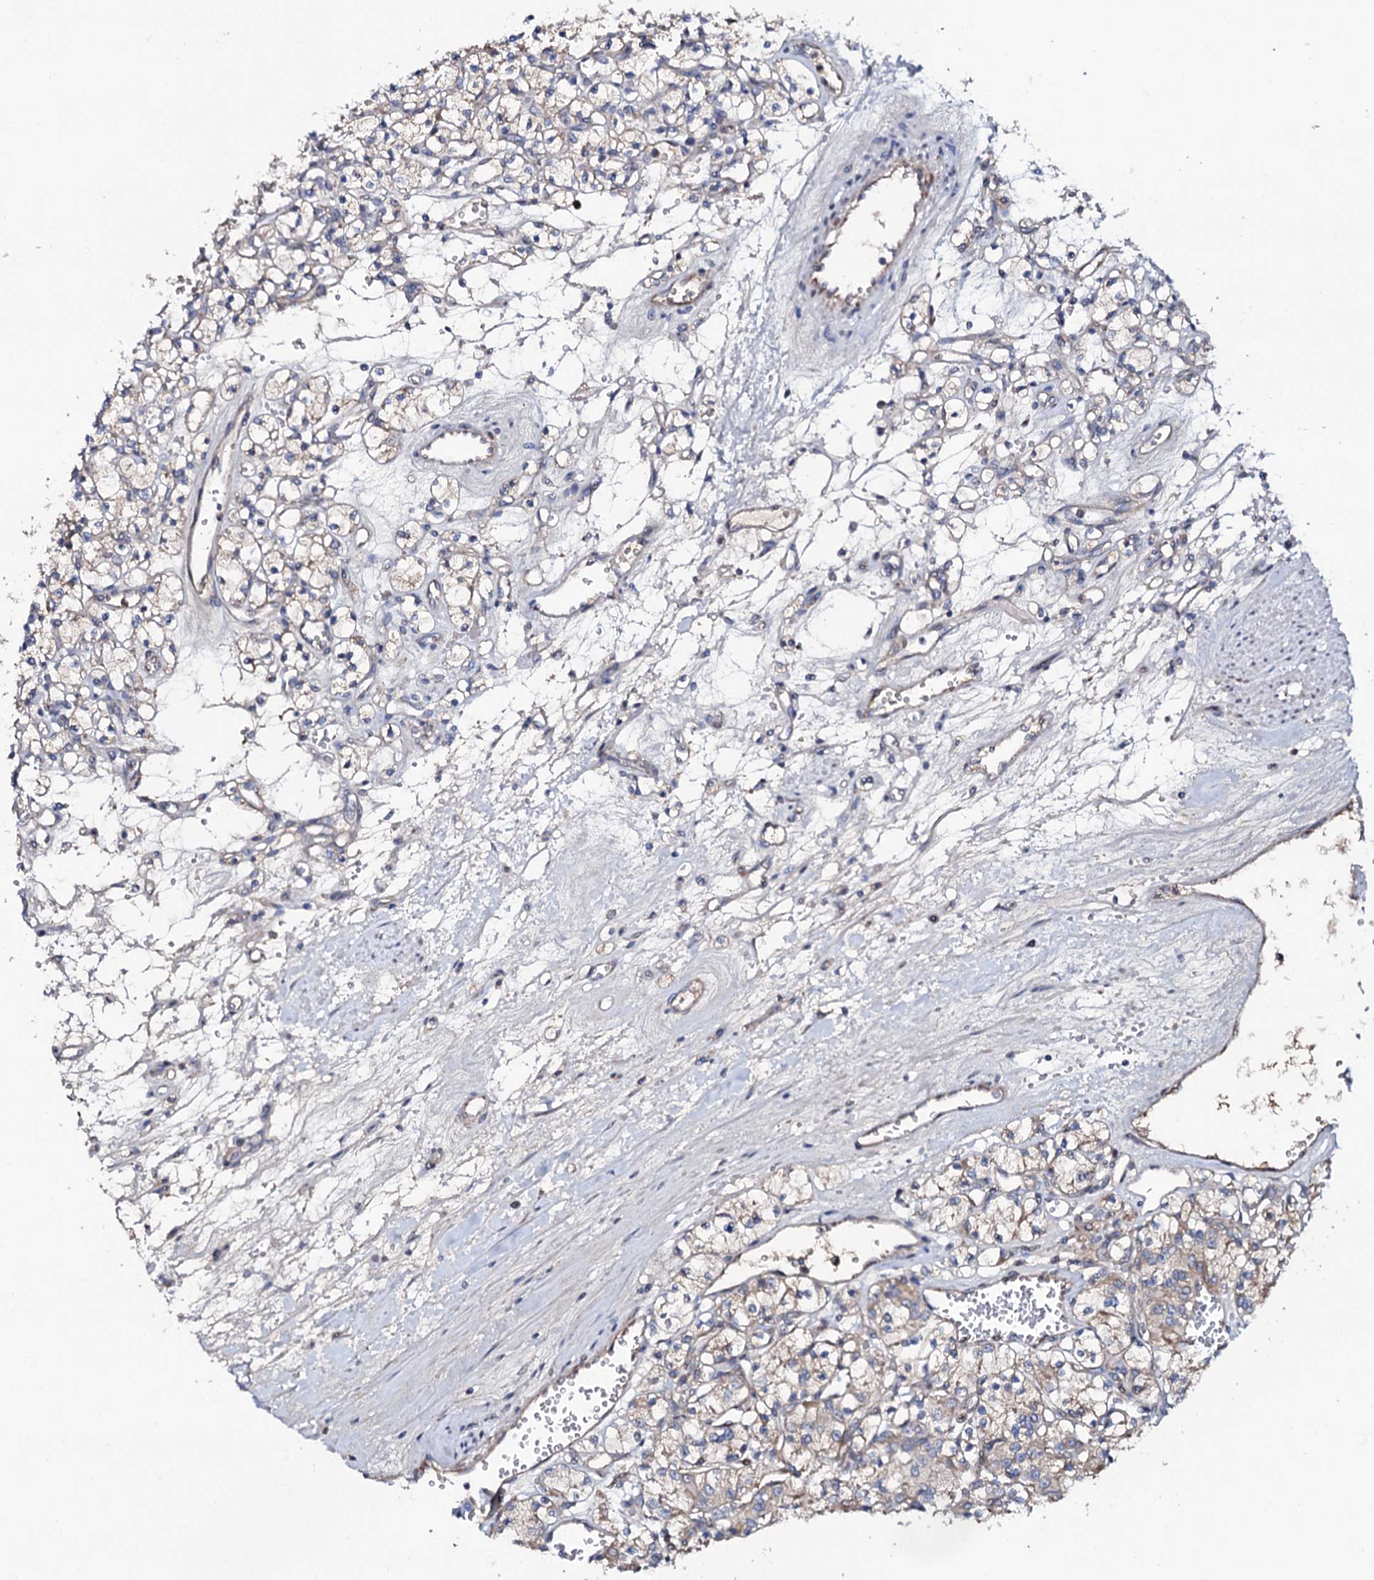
{"staining": {"intensity": "weak", "quantity": "<25%", "location": "cytoplasmic/membranous"}, "tissue": "renal cancer", "cell_type": "Tumor cells", "image_type": "cancer", "snomed": [{"axis": "morphology", "description": "Adenocarcinoma, NOS"}, {"axis": "topography", "description": "Kidney"}], "caption": "There is no significant positivity in tumor cells of renal cancer (adenocarcinoma).", "gene": "PPP1R3D", "patient": {"sex": "female", "age": 59}}